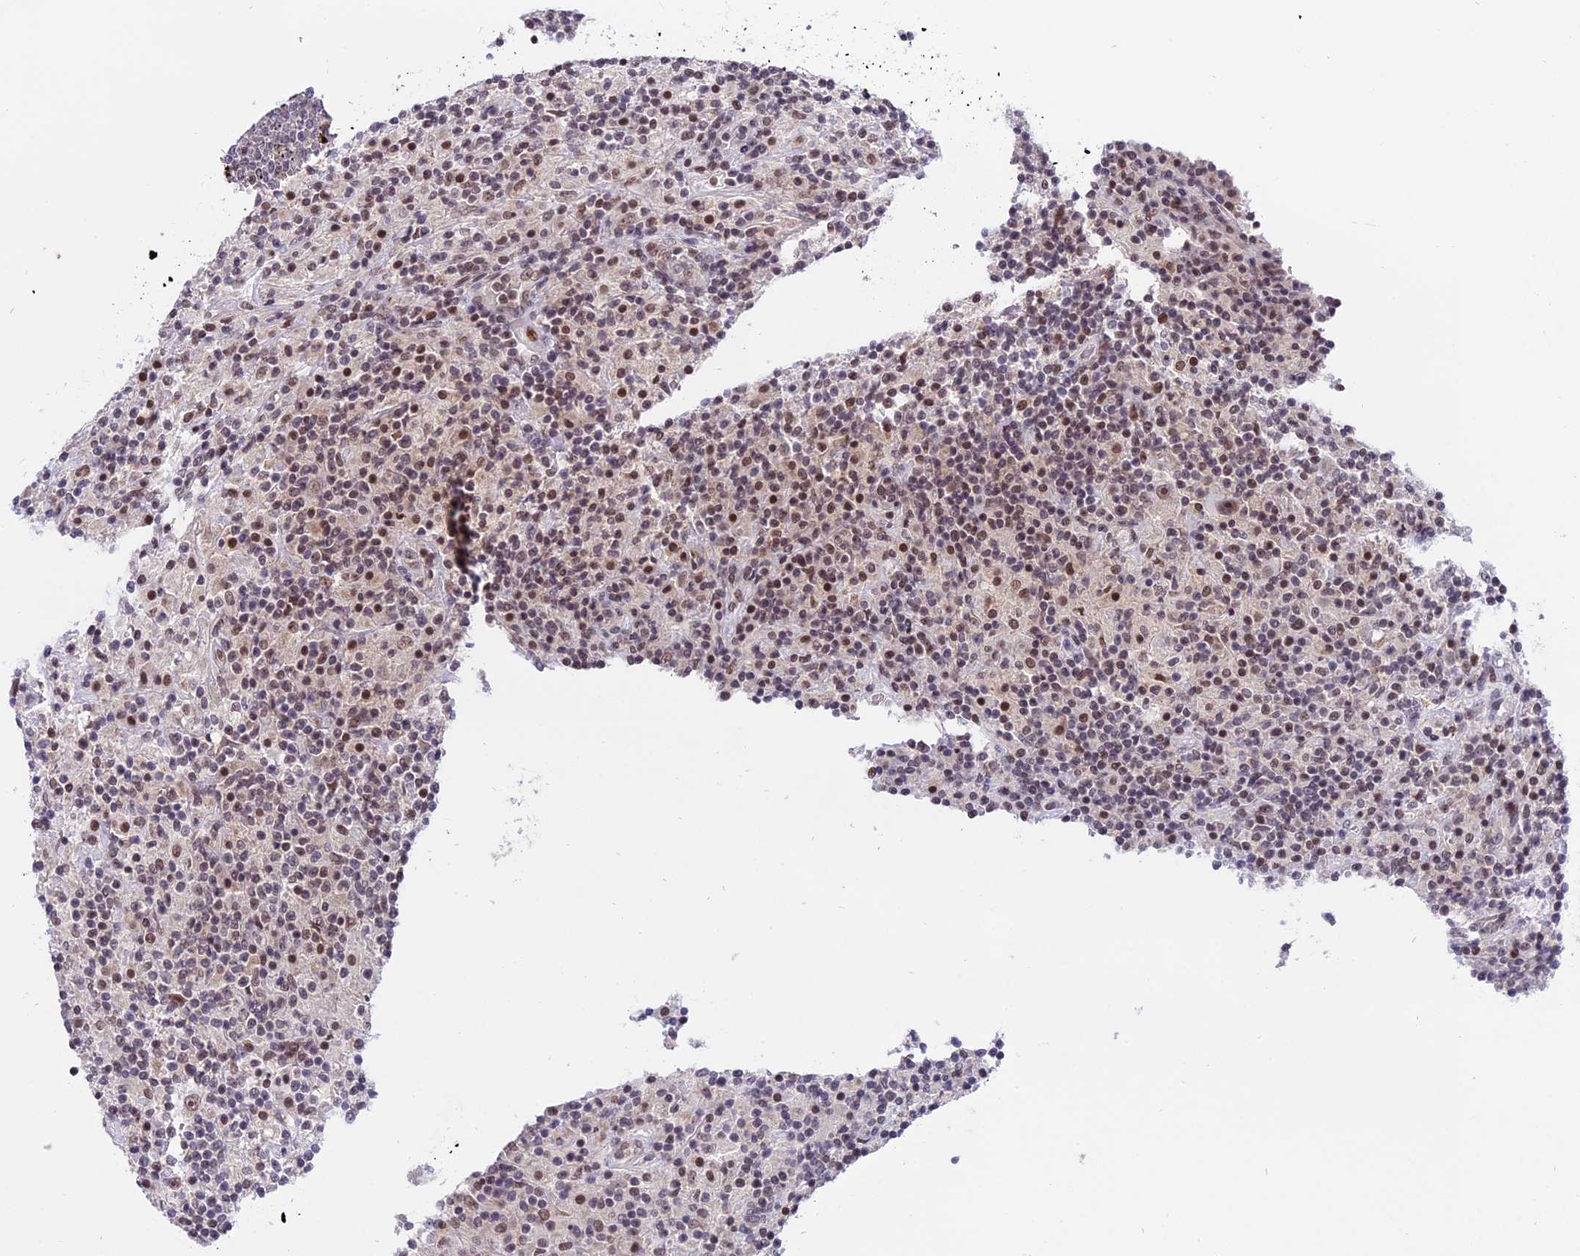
{"staining": {"intensity": "moderate", "quantity": ">75%", "location": "nuclear"}, "tissue": "lymphoma", "cell_type": "Tumor cells", "image_type": "cancer", "snomed": [{"axis": "morphology", "description": "Hodgkin's disease, NOS"}, {"axis": "topography", "description": "Lymph node"}], "caption": "The image exhibits staining of Hodgkin's disease, revealing moderate nuclear protein expression (brown color) within tumor cells.", "gene": "TADA3", "patient": {"sex": "male", "age": 70}}